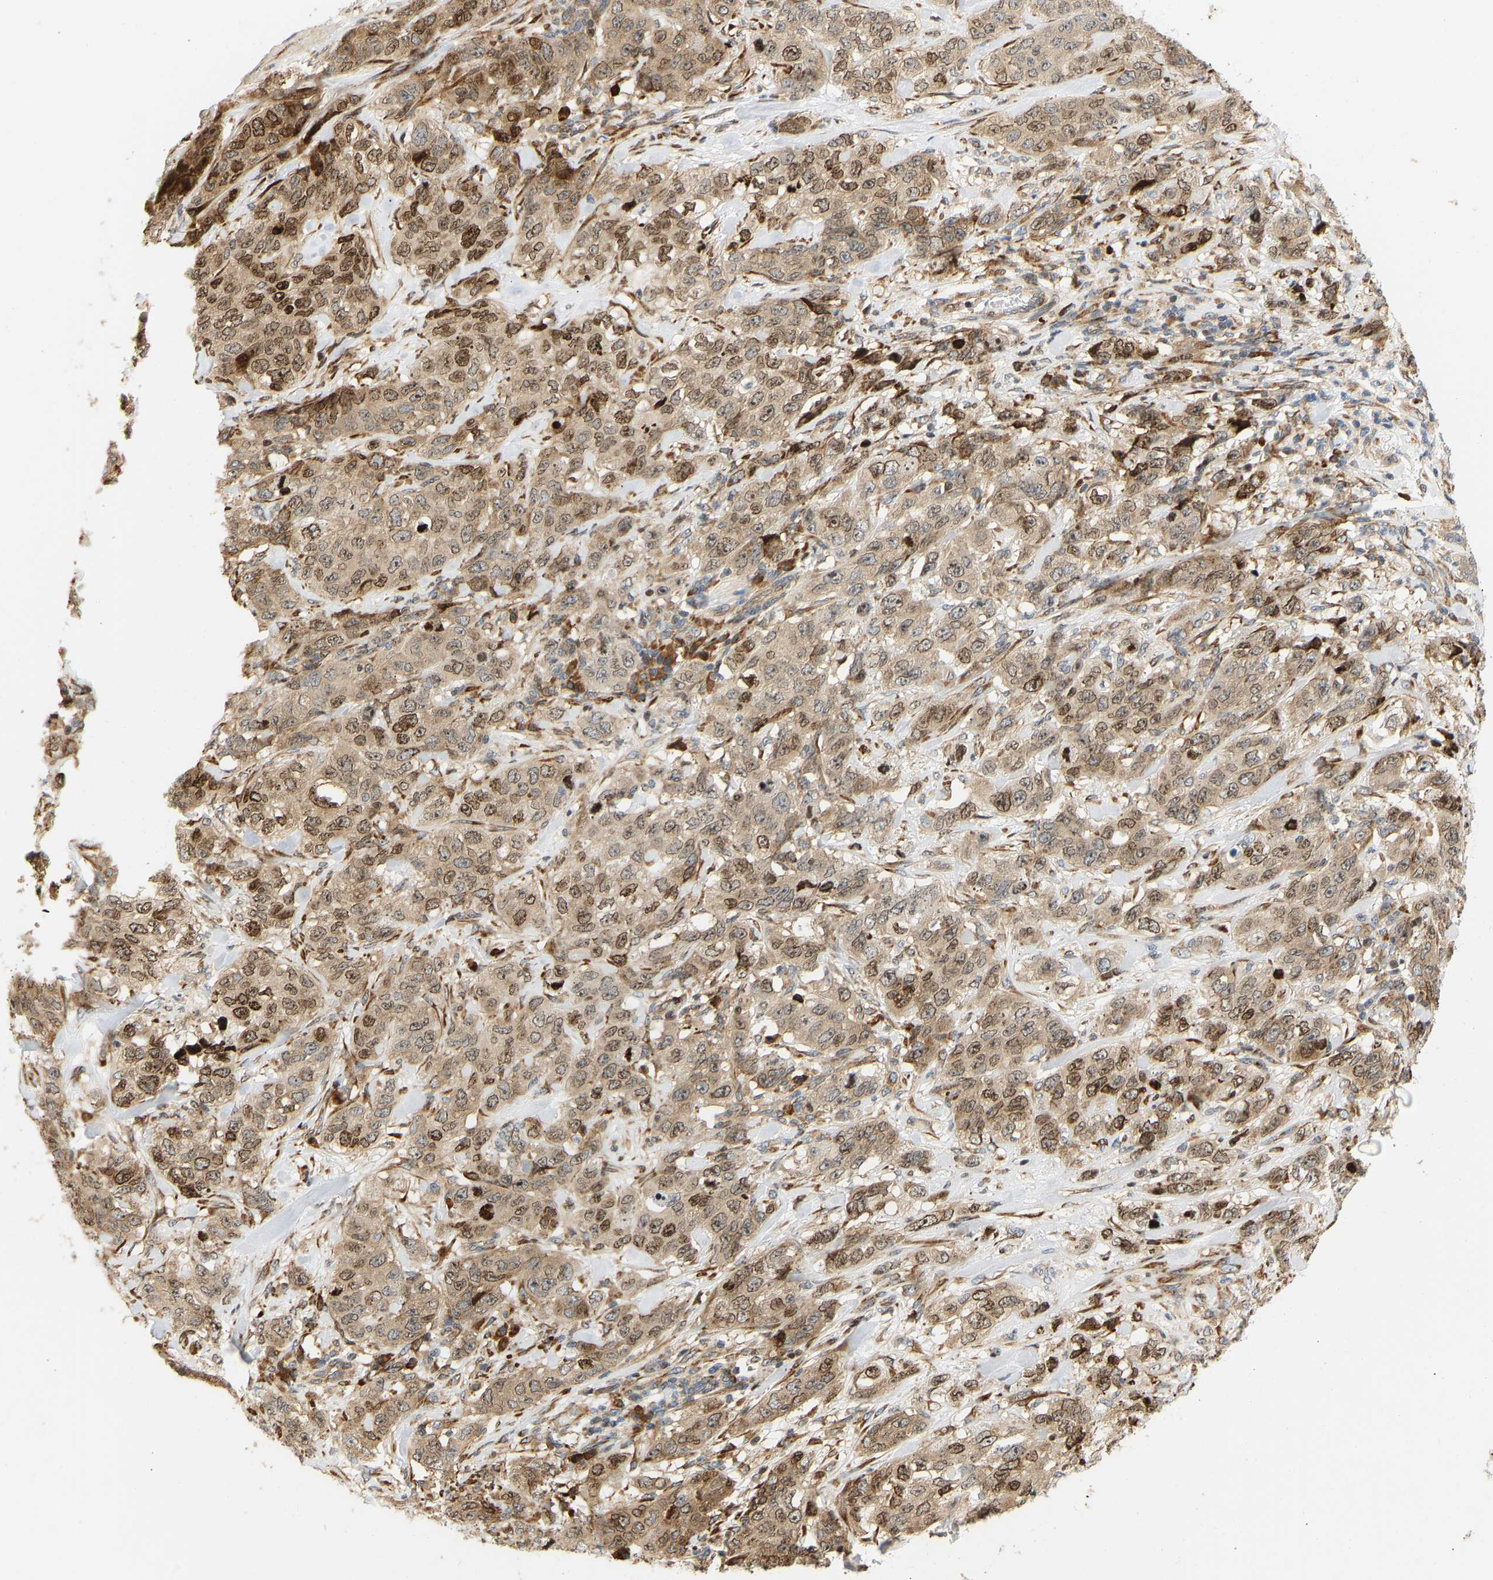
{"staining": {"intensity": "moderate", "quantity": ">75%", "location": "cytoplasmic/membranous,nuclear"}, "tissue": "stomach cancer", "cell_type": "Tumor cells", "image_type": "cancer", "snomed": [{"axis": "morphology", "description": "Adenocarcinoma, NOS"}, {"axis": "topography", "description": "Stomach"}], "caption": "An immunohistochemistry (IHC) micrograph of neoplastic tissue is shown. Protein staining in brown shows moderate cytoplasmic/membranous and nuclear positivity in stomach cancer within tumor cells.", "gene": "RPS14", "patient": {"sex": "male", "age": 48}}